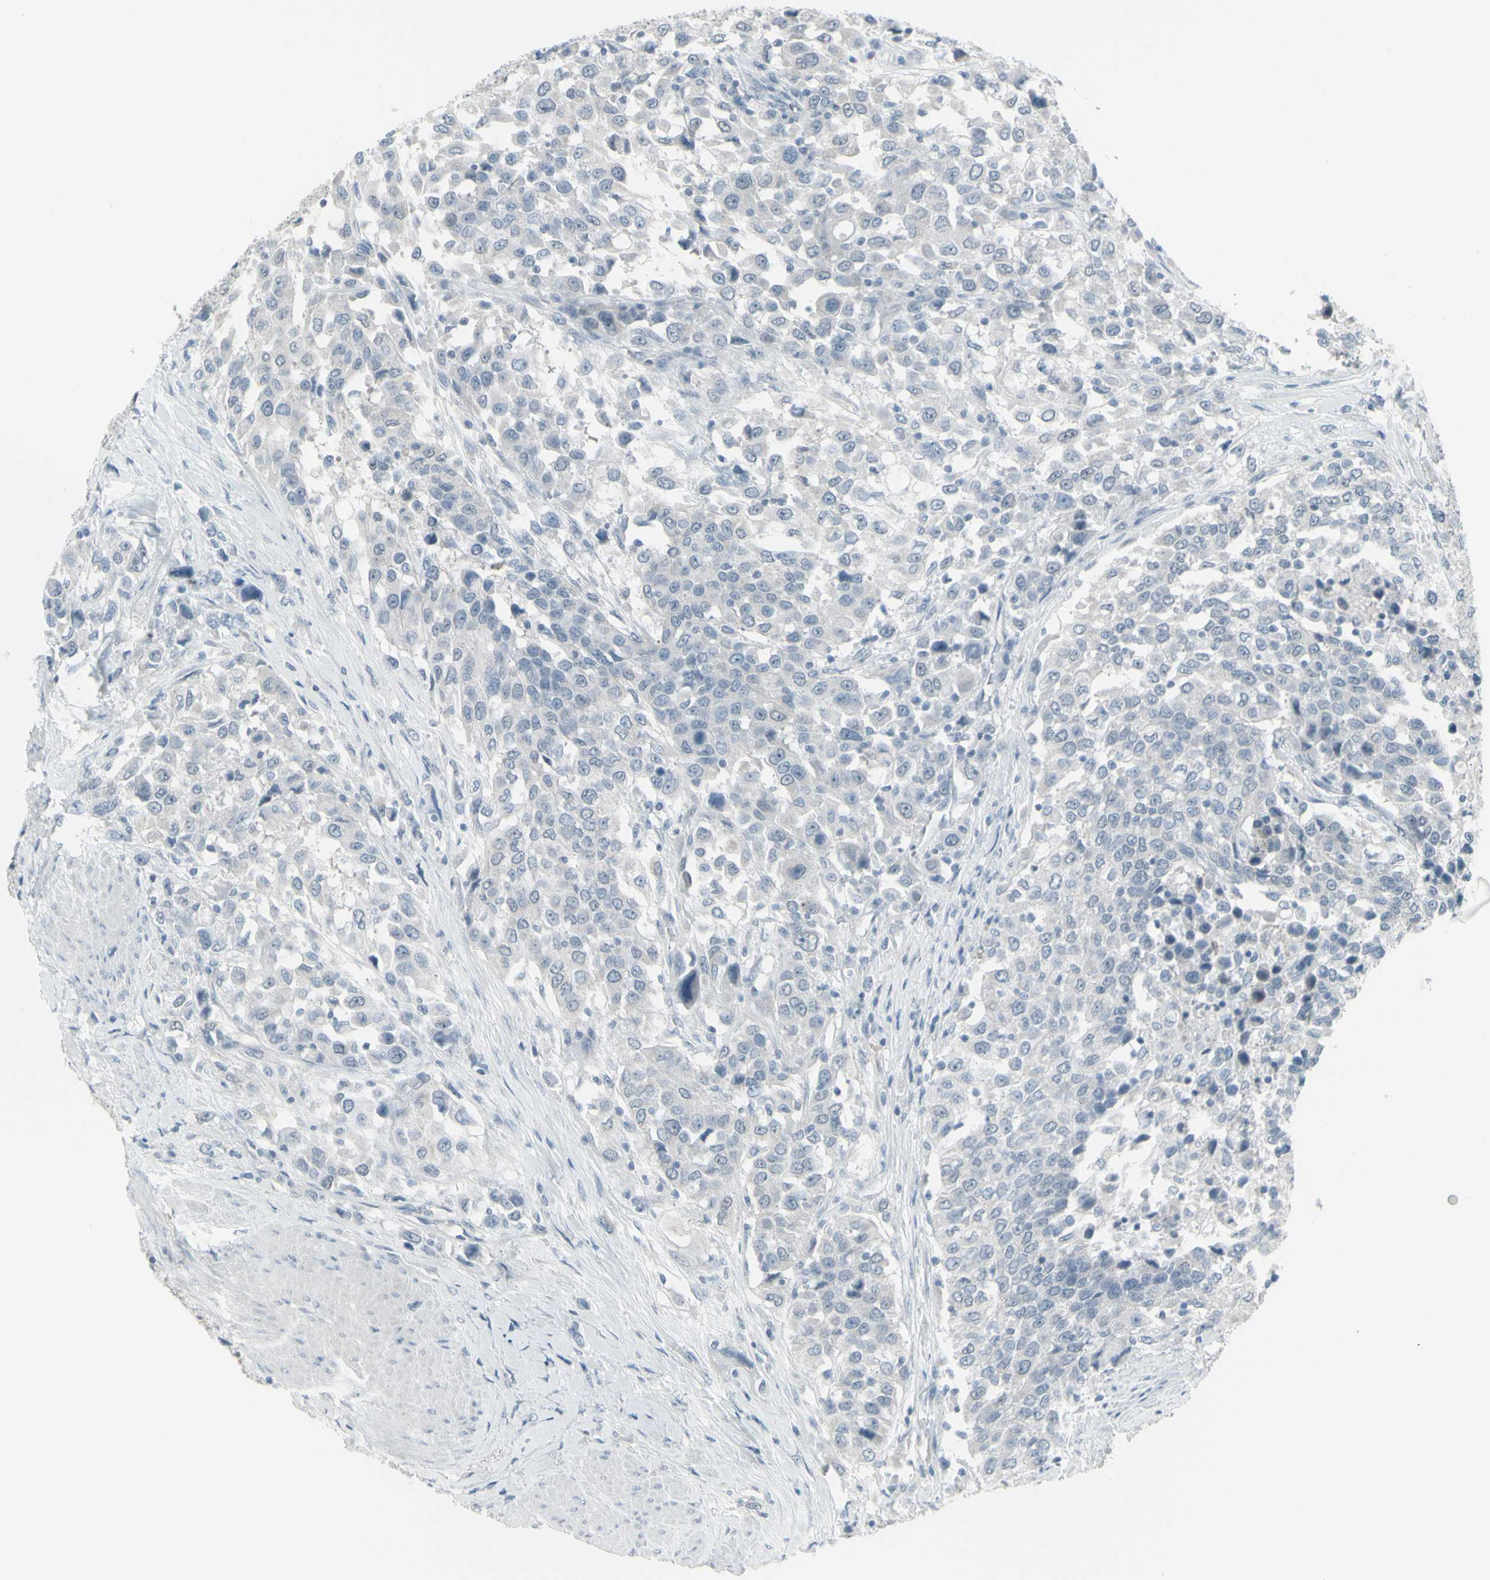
{"staining": {"intensity": "negative", "quantity": "none", "location": "none"}, "tissue": "urothelial cancer", "cell_type": "Tumor cells", "image_type": "cancer", "snomed": [{"axis": "morphology", "description": "Urothelial carcinoma, High grade"}, {"axis": "topography", "description": "Urinary bladder"}], "caption": "Immunohistochemistry image of human high-grade urothelial carcinoma stained for a protein (brown), which displays no expression in tumor cells.", "gene": "RAB3A", "patient": {"sex": "female", "age": 80}}